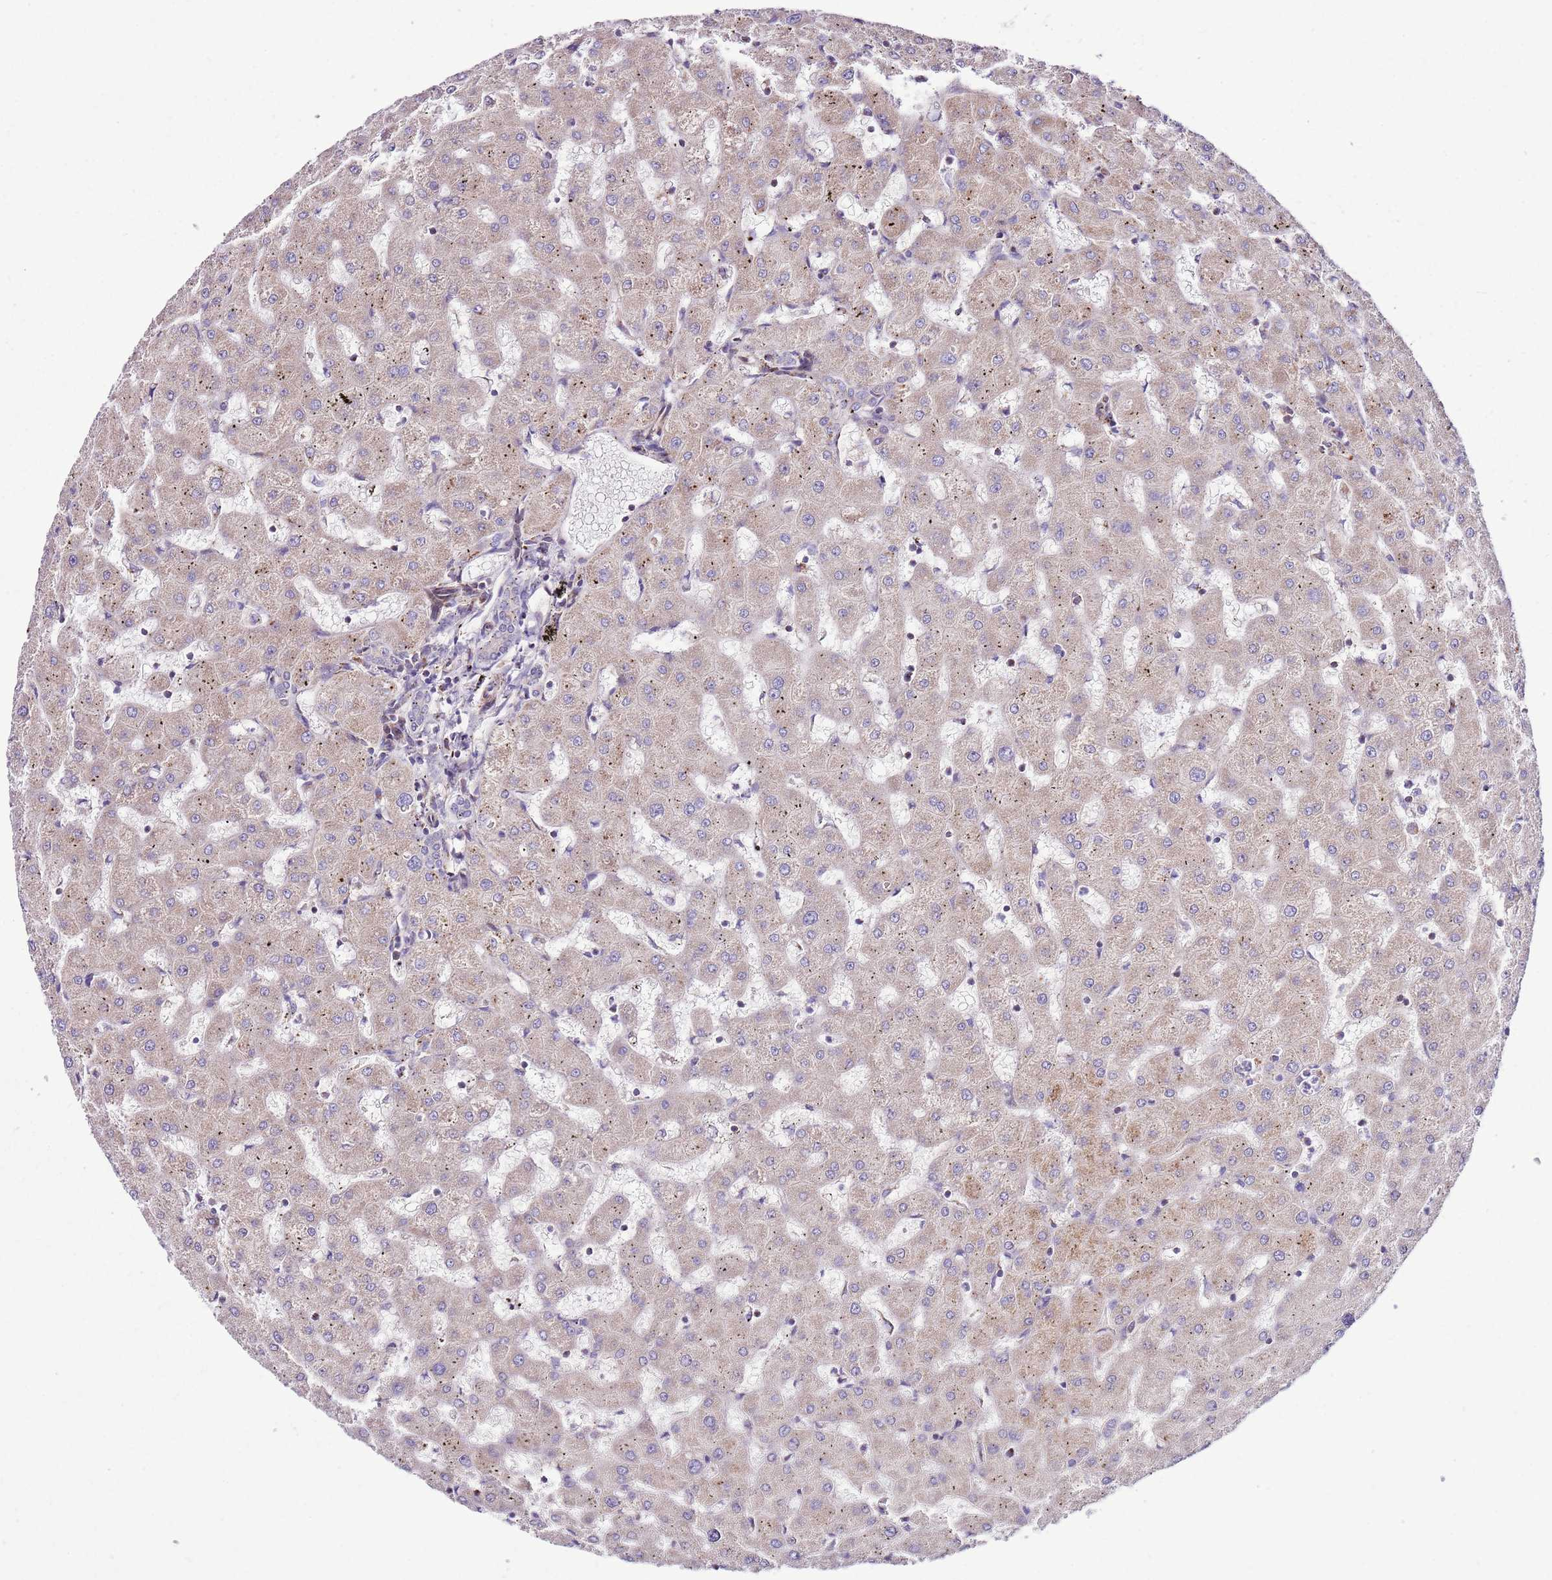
{"staining": {"intensity": "negative", "quantity": "none", "location": "none"}, "tissue": "liver", "cell_type": "Cholangiocytes", "image_type": "normal", "snomed": [{"axis": "morphology", "description": "Normal tissue, NOS"}, {"axis": "topography", "description": "Liver"}], "caption": "This is an immunohistochemistry micrograph of unremarkable human liver. There is no staining in cholangiocytes.", "gene": "HECTD4", "patient": {"sex": "female", "age": 63}}